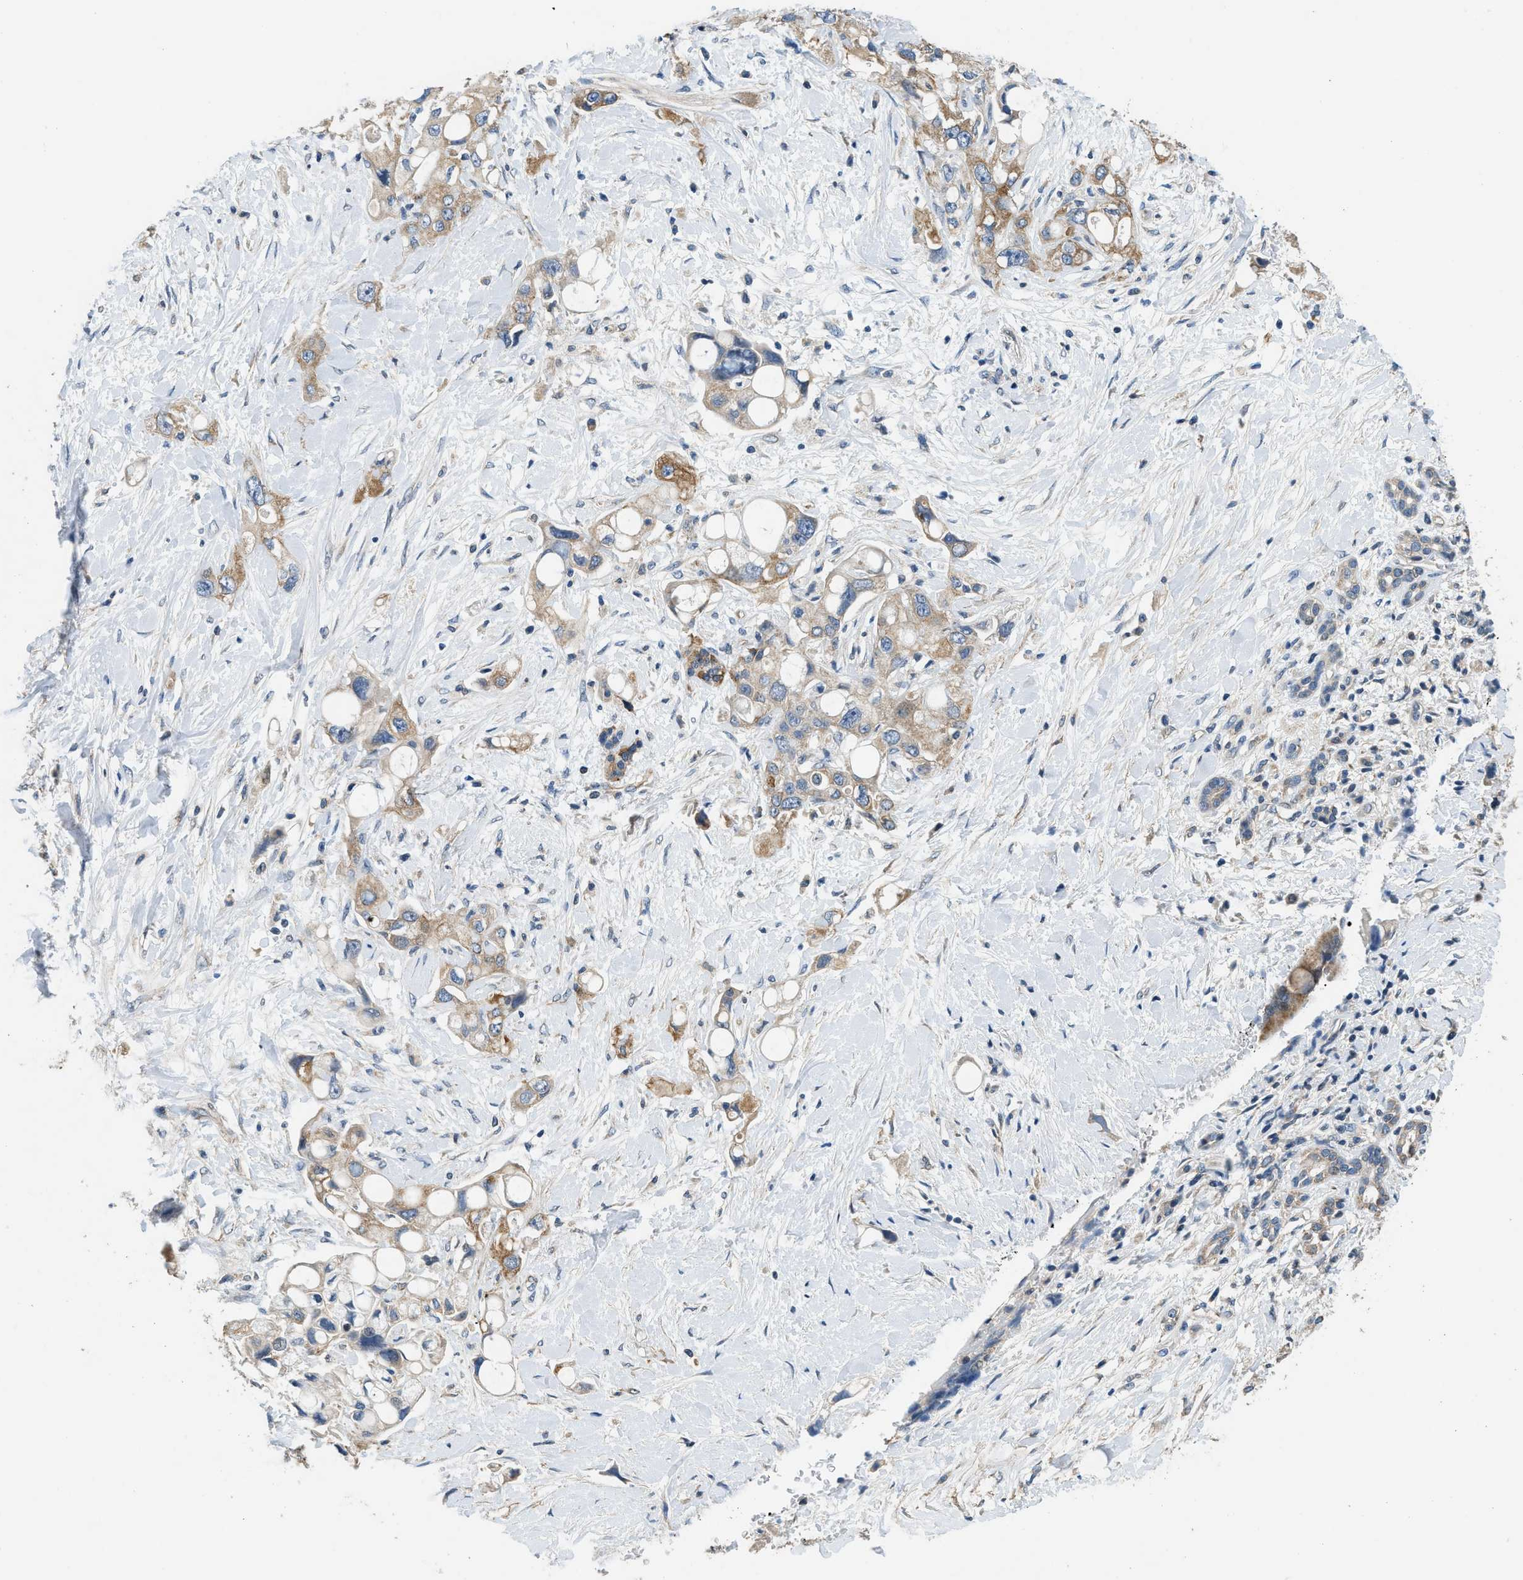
{"staining": {"intensity": "moderate", "quantity": ">75%", "location": "cytoplasmic/membranous"}, "tissue": "pancreatic cancer", "cell_type": "Tumor cells", "image_type": "cancer", "snomed": [{"axis": "morphology", "description": "Adenocarcinoma, NOS"}, {"axis": "topography", "description": "Pancreas"}], "caption": "Brown immunohistochemical staining in pancreatic cancer displays moderate cytoplasmic/membranous positivity in about >75% of tumor cells.", "gene": "SSH2", "patient": {"sex": "female", "age": 56}}